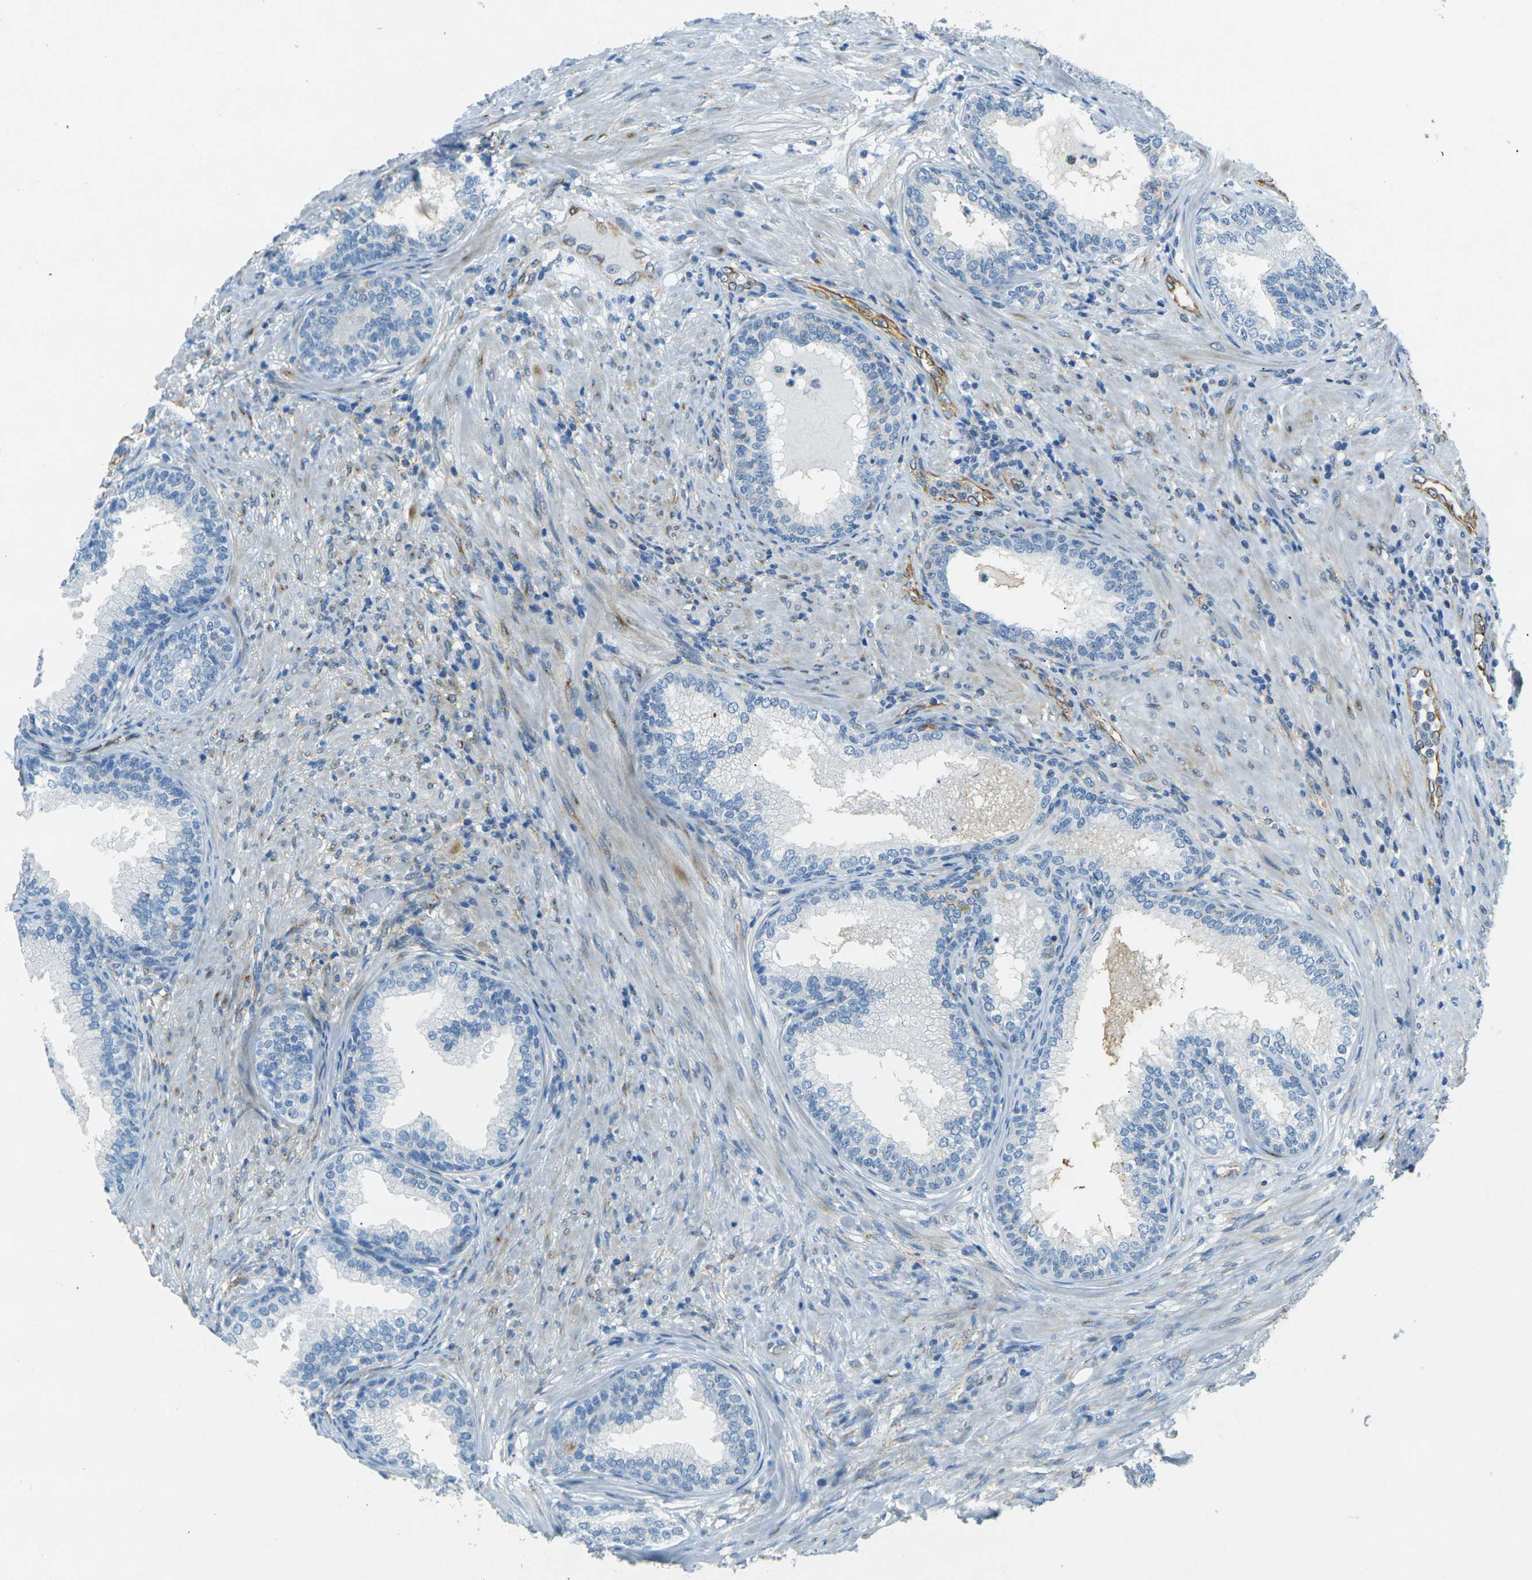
{"staining": {"intensity": "negative", "quantity": "none", "location": "none"}, "tissue": "prostate", "cell_type": "Glandular cells", "image_type": "normal", "snomed": [{"axis": "morphology", "description": "Normal tissue, NOS"}, {"axis": "topography", "description": "Prostate"}], "caption": "High power microscopy histopathology image of an immunohistochemistry (IHC) image of benign prostate, revealing no significant positivity in glandular cells.", "gene": "SORT1", "patient": {"sex": "male", "age": 76}}